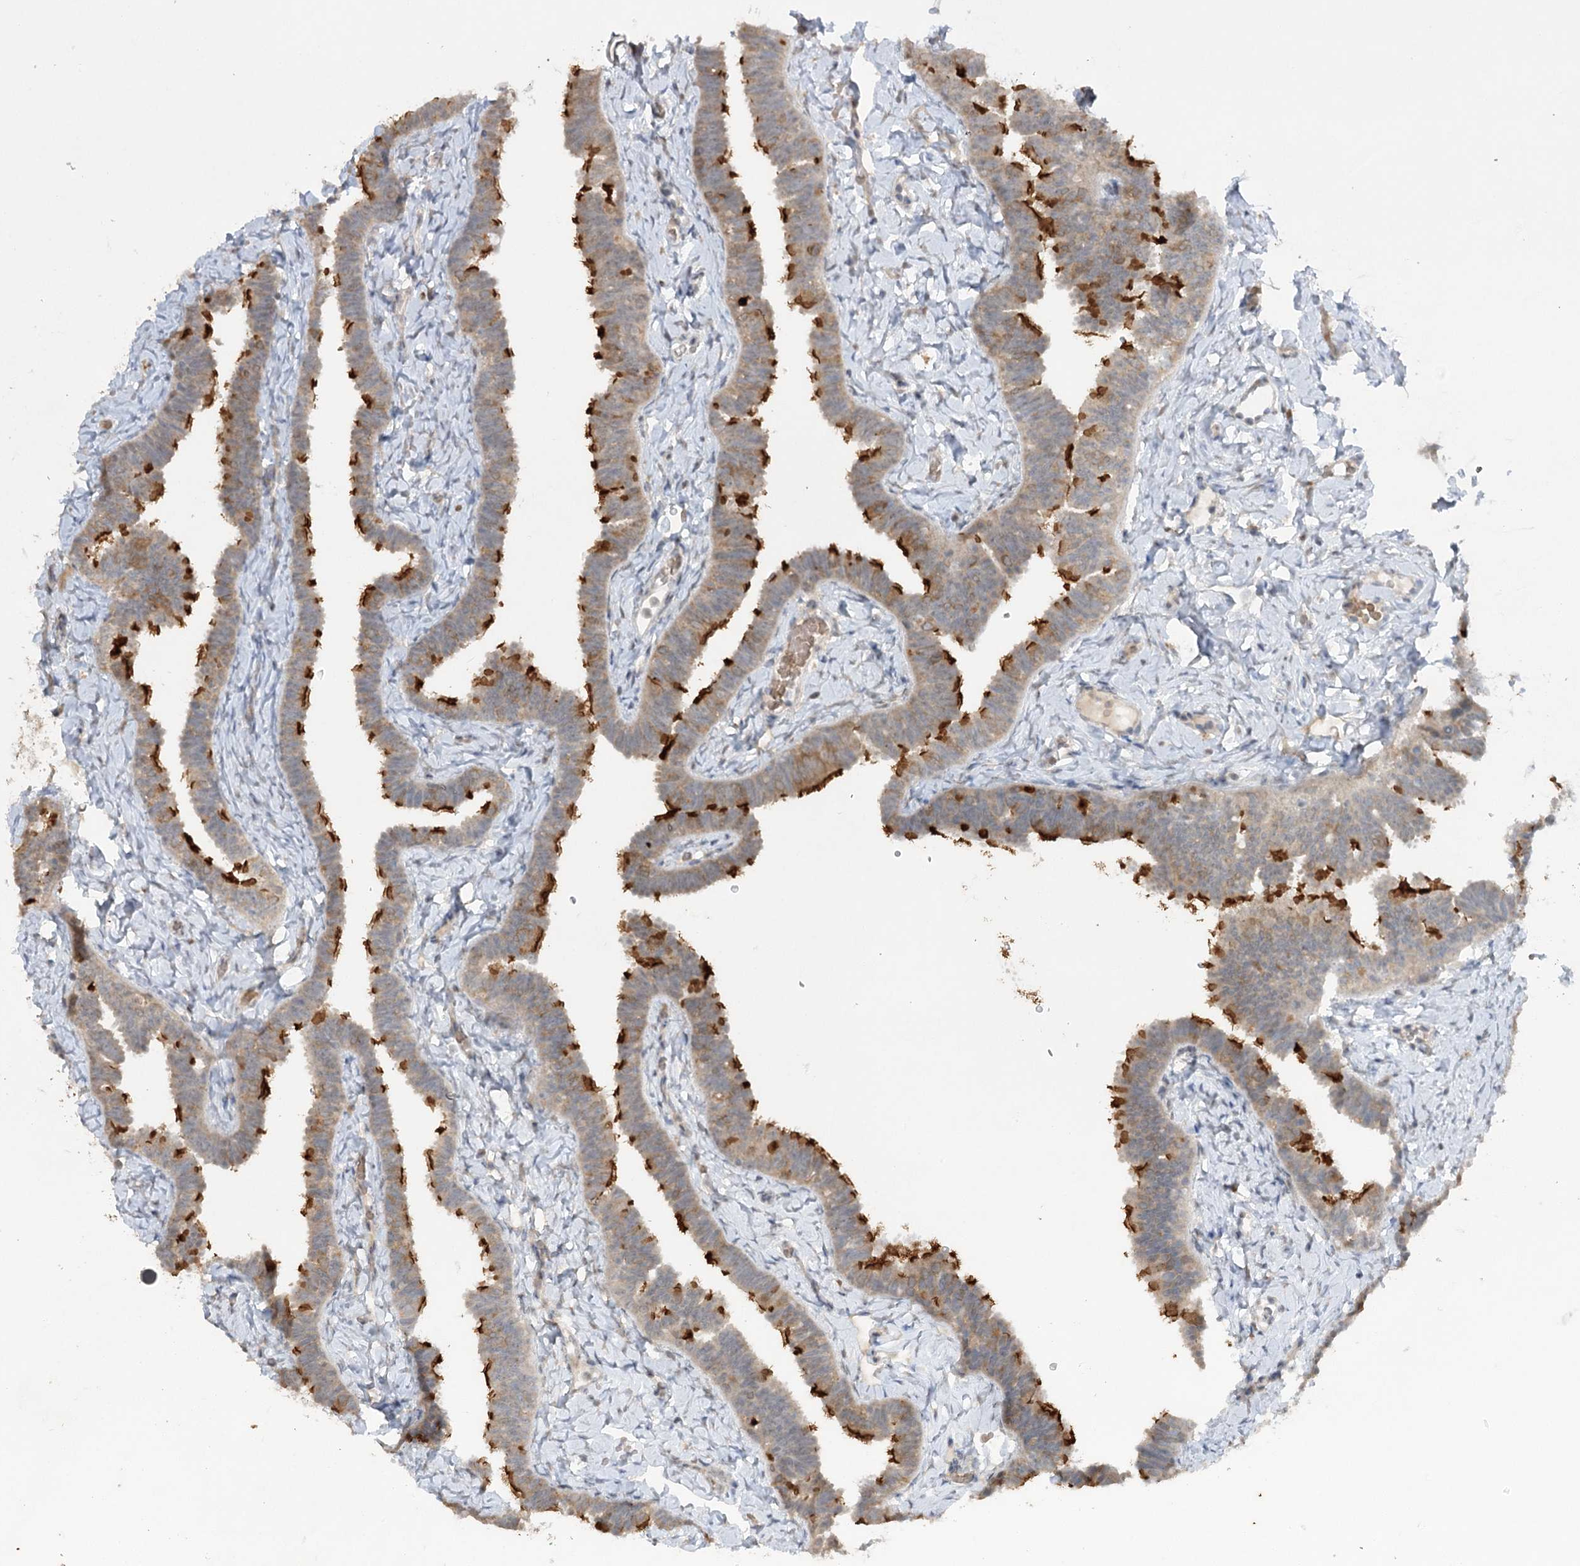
{"staining": {"intensity": "strong", "quantity": "25%-75%", "location": "cytoplasmic/membranous"}, "tissue": "fallopian tube", "cell_type": "Glandular cells", "image_type": "normal", "snomed": [{"axis": "morphology", "description": "Normal tissue, NOS"}, {"axis": "topography", "description": "Fallopian tube"}], "caption": "Fallopian tube stained with DAB immunohistochemistry (IHC) shows high levels of strong cytoplasmic/membranous expression in approximately 25%-75% of glandular cells.", "gene": "TRAF3IP1", "patient": {"sex": "female", "age": 65}}